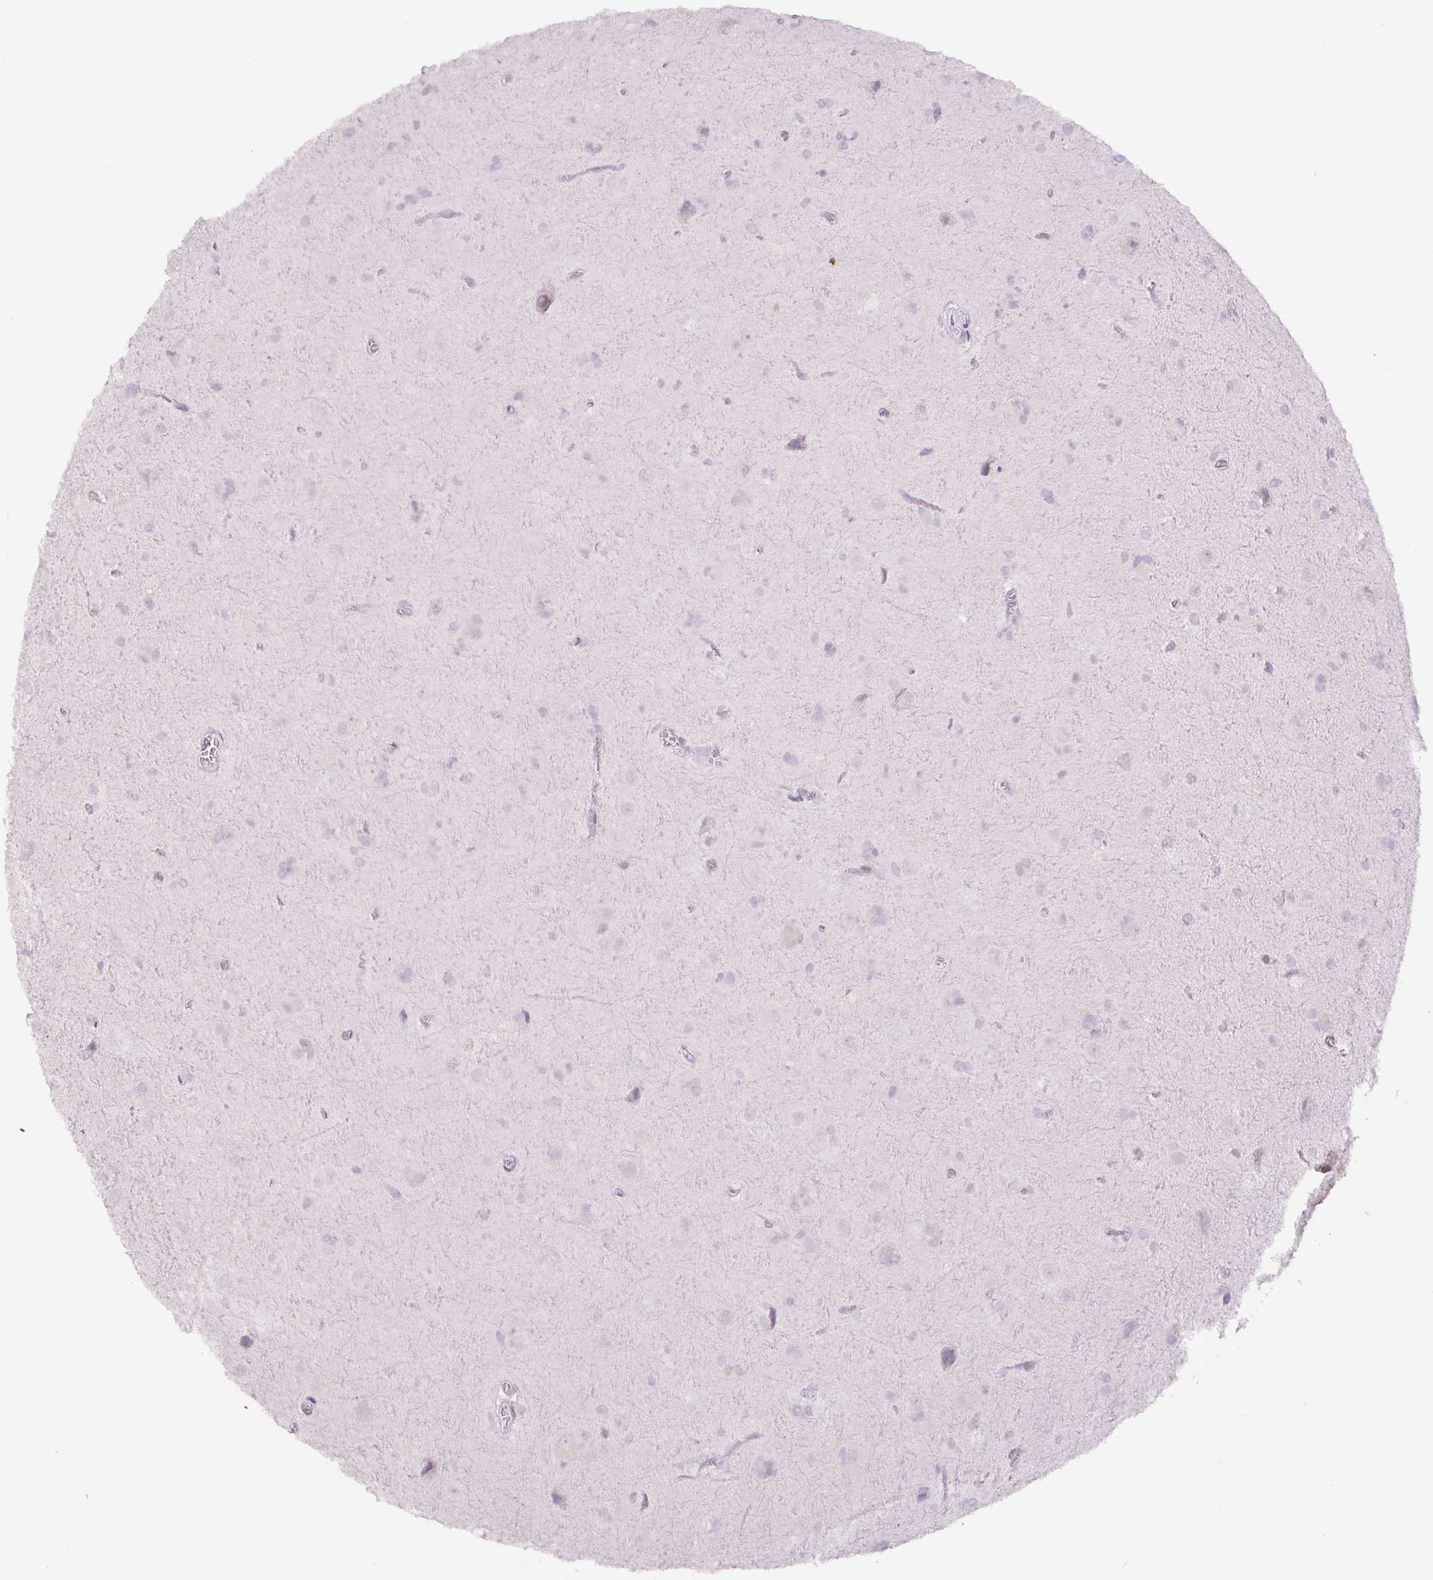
{"staining": {"intensity": "negative", "quantity": "none", "location": "none"}, "tissue": "glioma", "cell_type": "Tumor cells", "image_type": "cancer", "snomed": [{"axis": "morphology", "description": "Glioma, malignant, Low grade"}, {"axis": "topography", "description": "Brain"}], "caption": "This is a photomicrograph of immunohistochemistry (IHC) staining of malignant glioma (low-grade), which shows no expression in tumor cells.", "gene": "SIX1", "patient": {"sex": "male", "age": 58}}